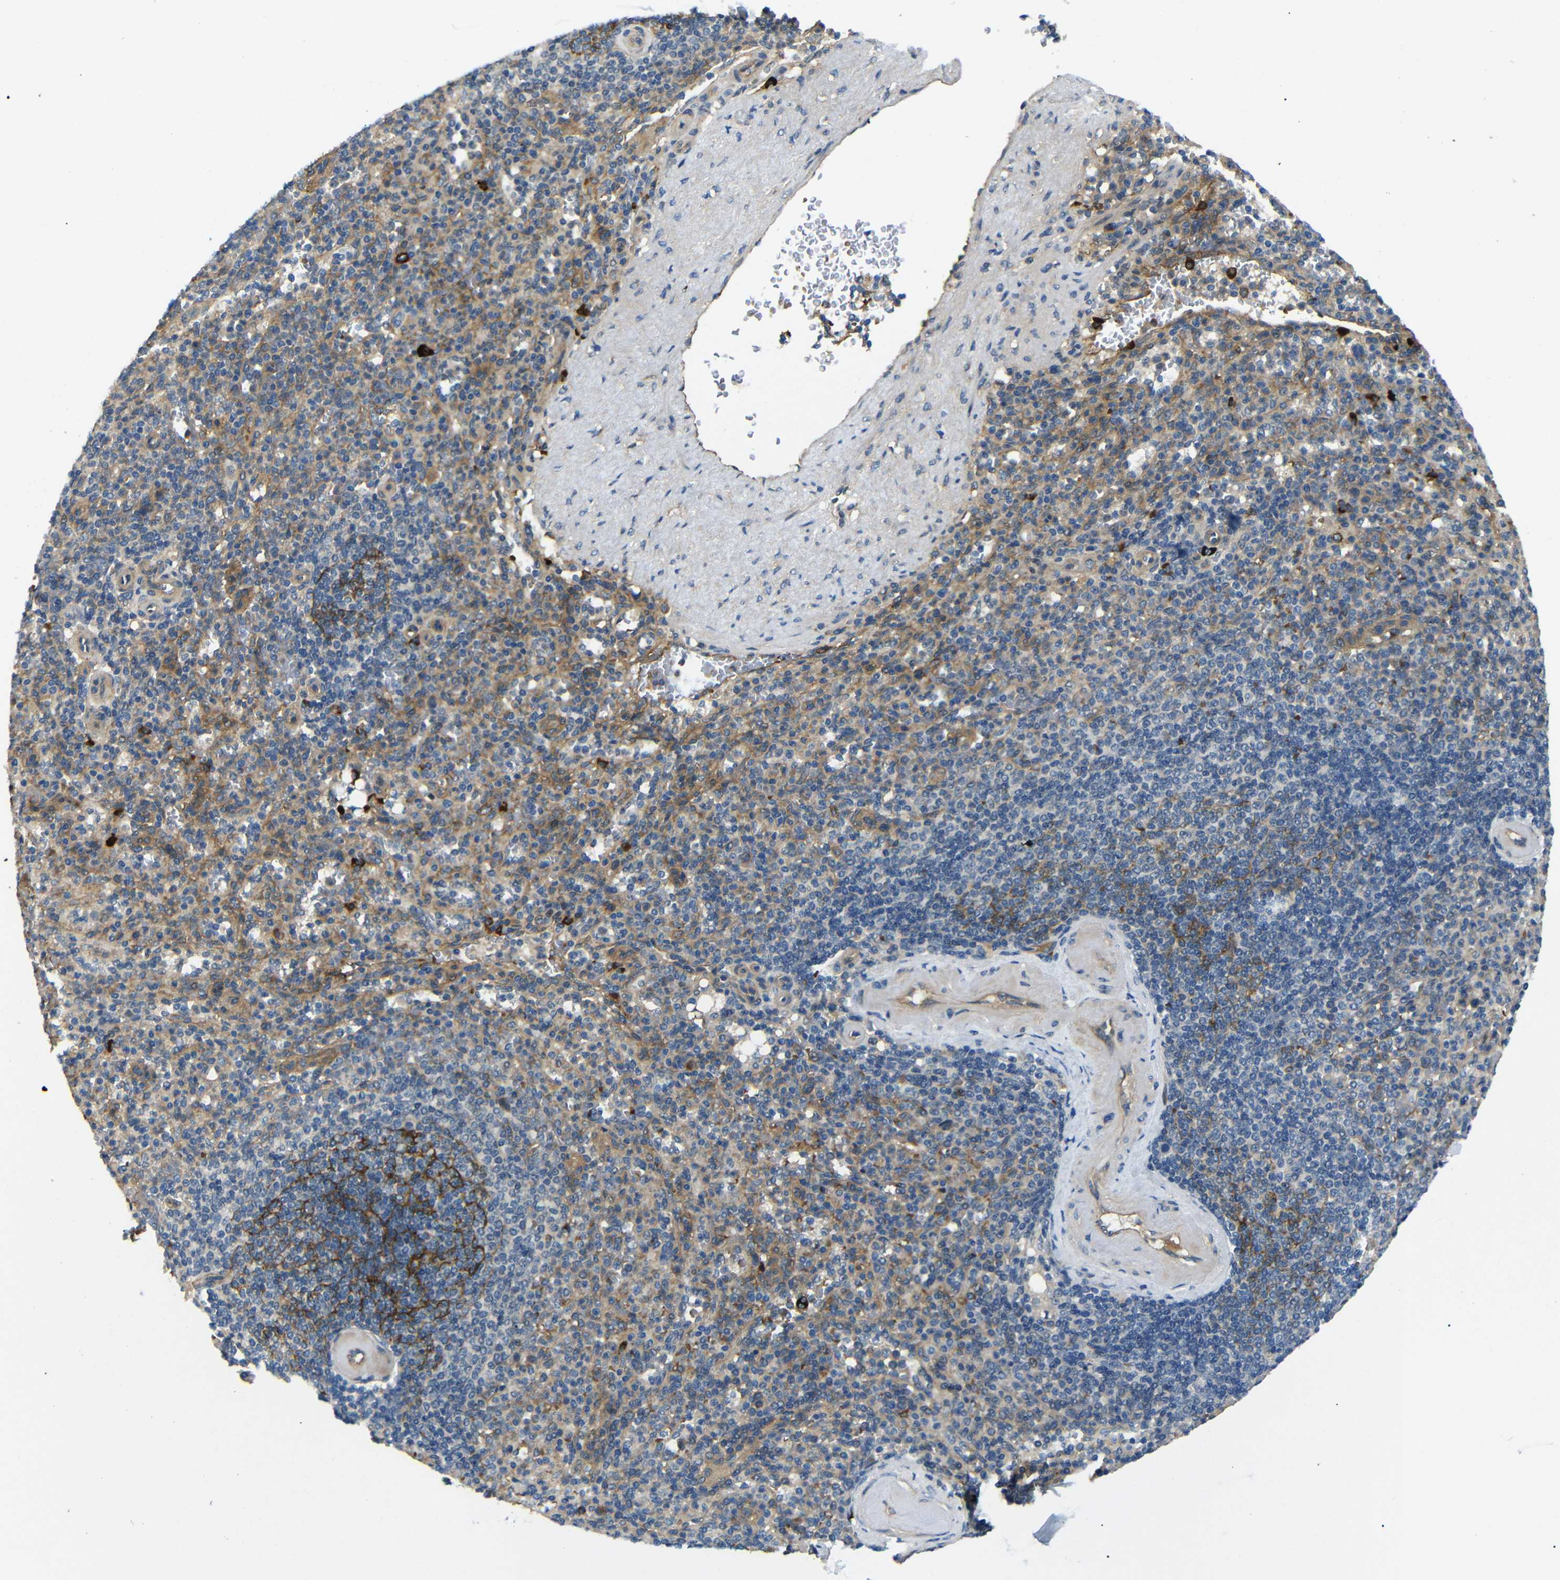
{"staining": {"intensity": "weak", "quantity": ">75%", "location": "cytoplasmic/membranous"}, "tissue": "spleen", "cell_type": "Cells in red pulp", "image_type": "normal", "snomed": [{"axis": "morphology", "description": "Normal tissue, NOS"}, {"axis": "topography", "description": "Spleen"}], "caption": "IHC image of unremarkable spleen: human spleen stained using IHC reveals low levels of weak protein expression localized specifically in the cytoplasmic/membranous of cells in red pulp, appearing as a cytoplasmic/membranous brown color.", "gene": "MYO1B", "patient": {"sex": "female", "age": 74}}